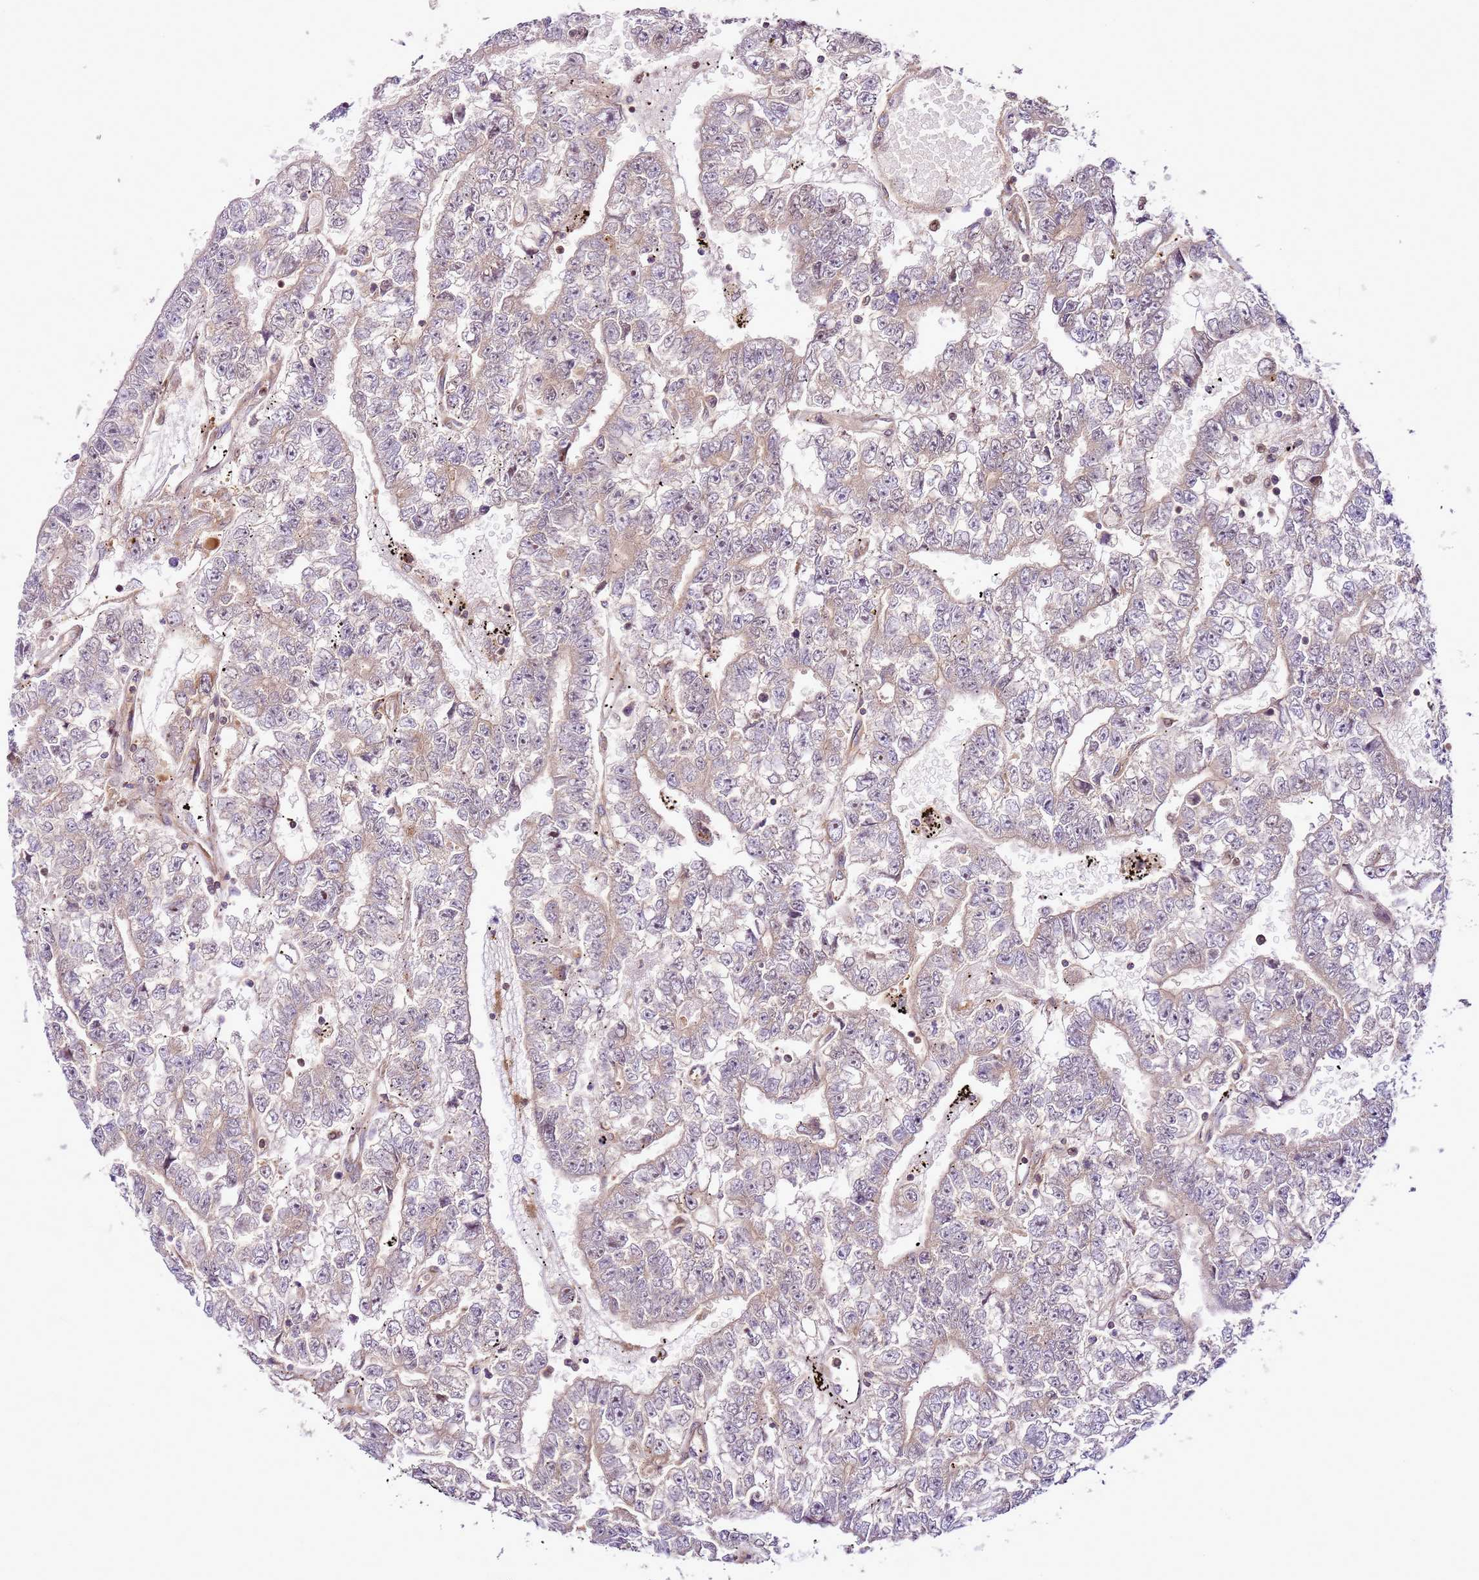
{"staining": {"intensity": "negative", "quantity": "none", "location": "none"}, "tissue": "testis cancer", "cell_type": "Tumor cells", "image_type": "cancer", "snomed": [{"axis": "morphology", "description": "Carcinoma, Embryonal, NOS"}, {"axis": "topography", "description": "Testis"}], "caption": "This is an immunohistochemistry (IHC) image of testis embryonal carcinoma. There is no expression in tumor cells.", "gene": "RASA3", "patient": {"sex": "male", "age": 25}}